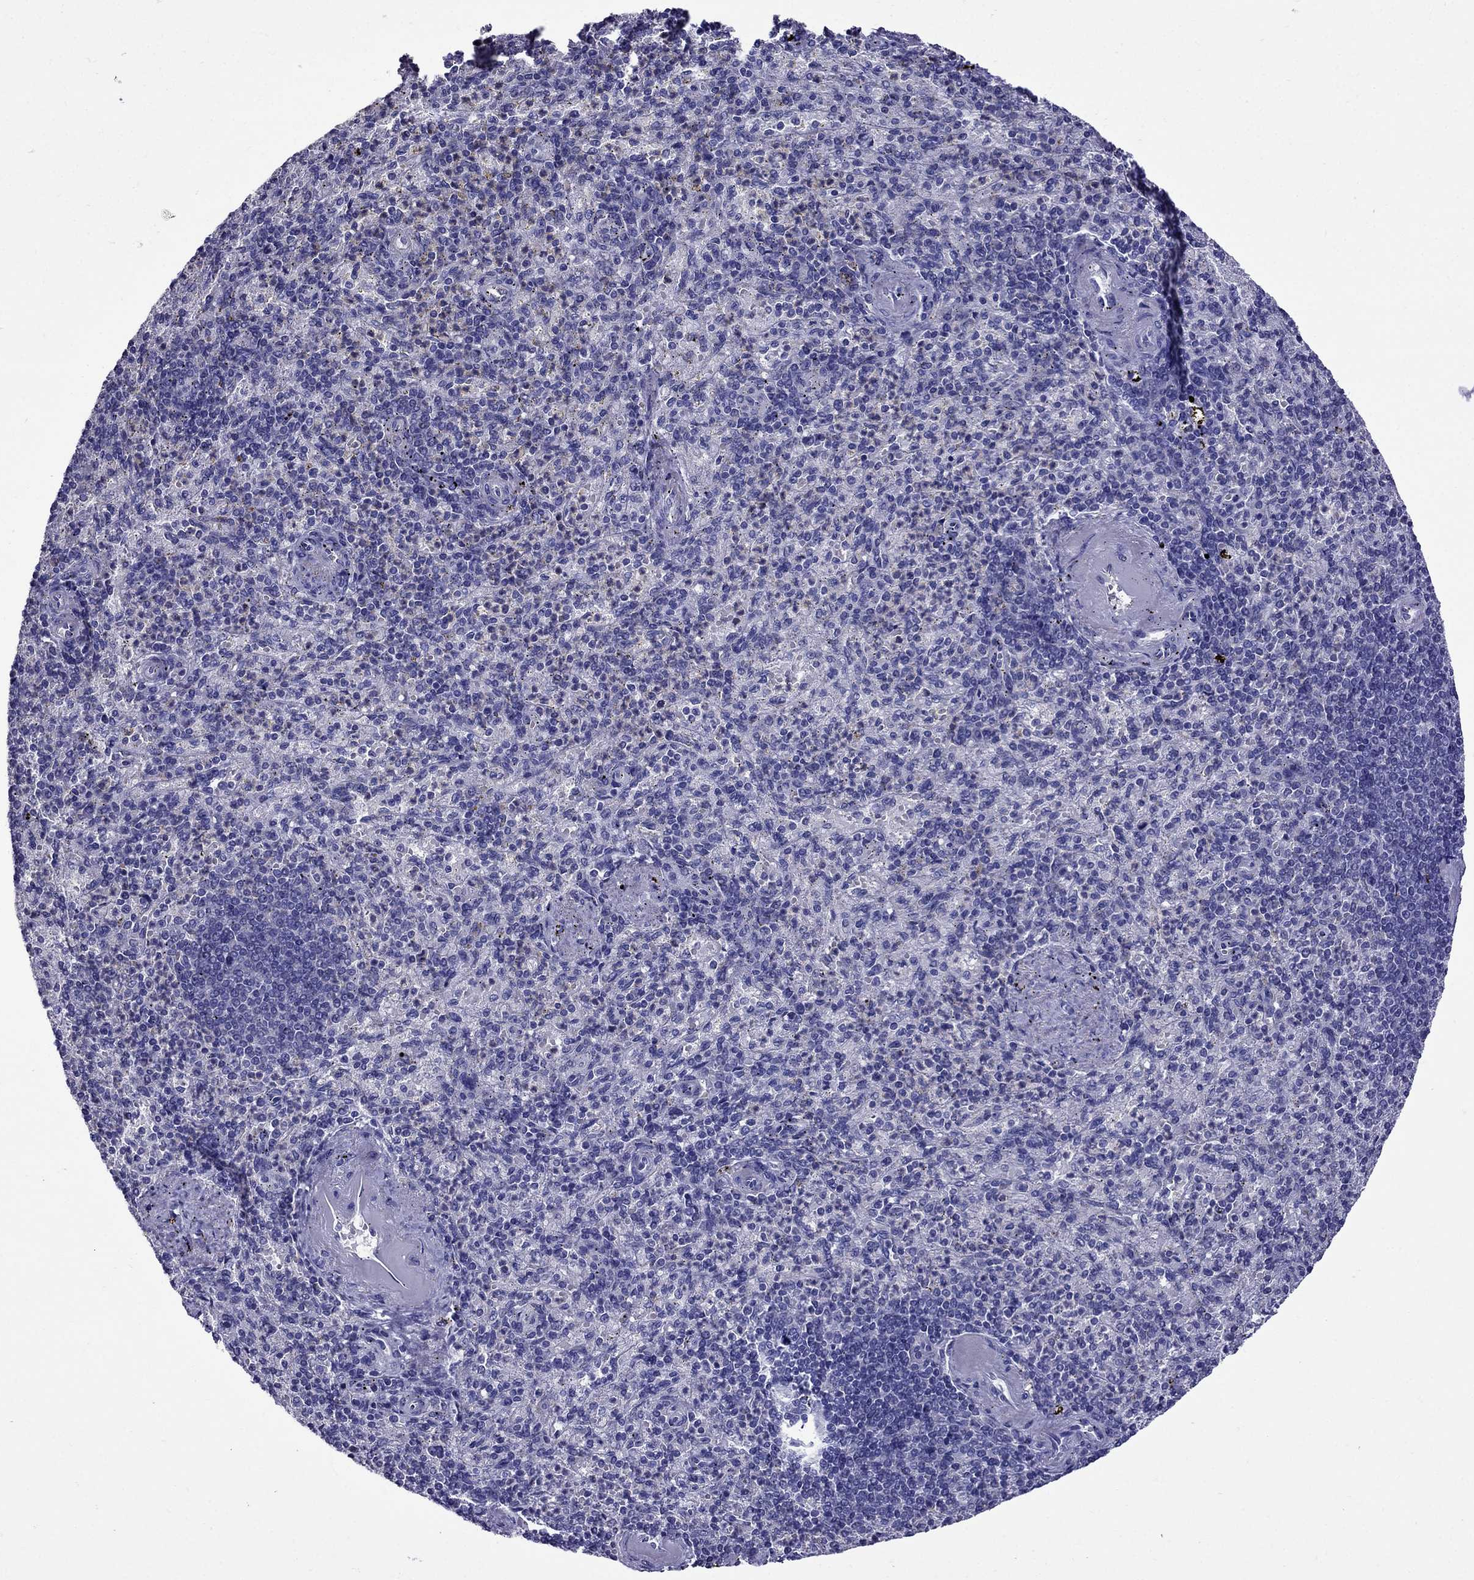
{"staining": {"intensity": "negative", "quantity": "none", "location": "none"}, "tissue": "spleen", "cell_type": "Cells in red pulp", "image_type": "normal", "snomed": [{"axis": "morphology", "description": "Normal tissue, NOS"}, {"axis": "topography", "description": "Spleen"}], "caption": "Immunohistochemistry of unremarkable spleen exhibits no staining in cells in red pulp.", "gene": "OXCT2", "patient": {"sex": "female", "age": 74}}